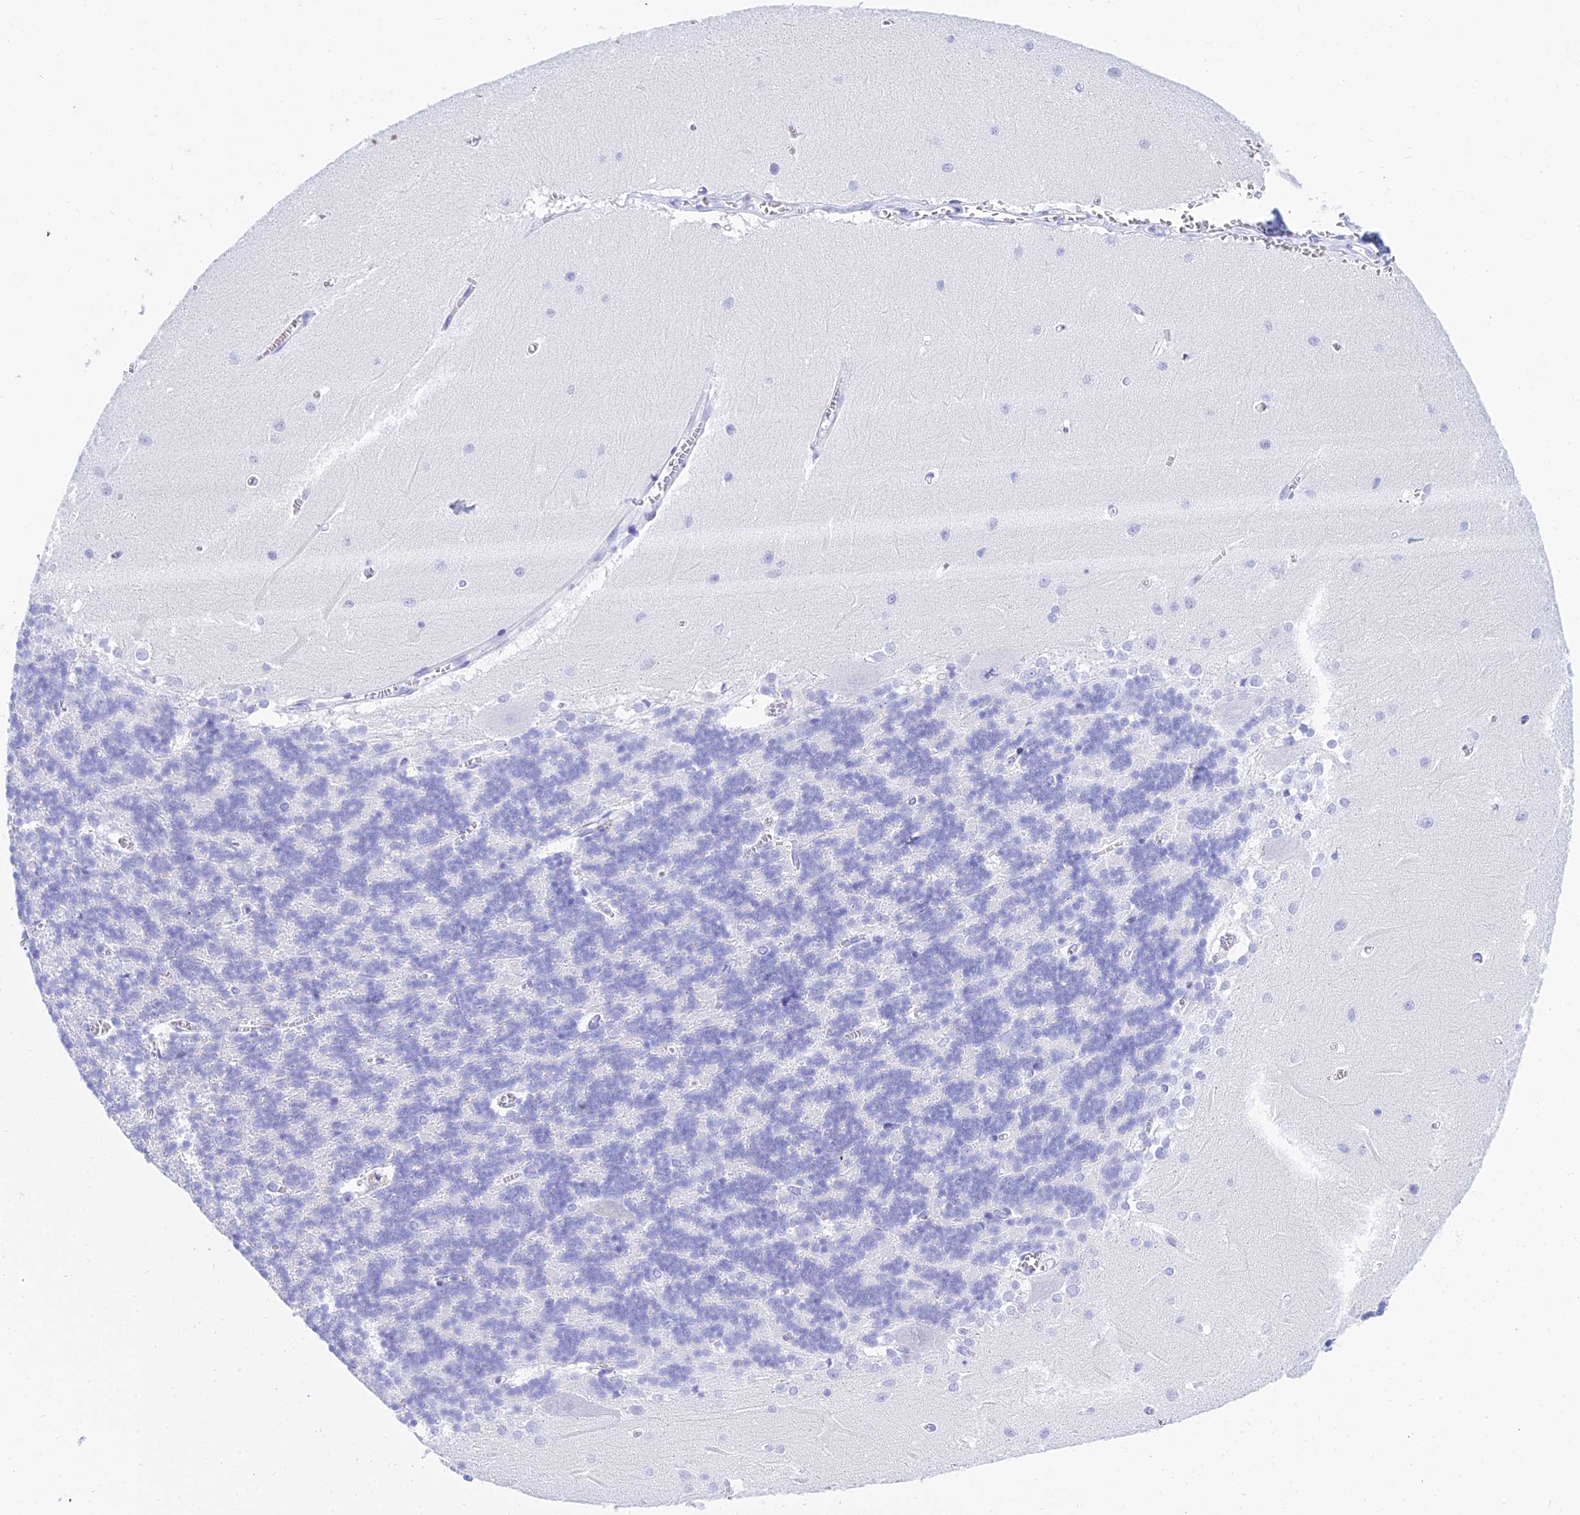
{"staining": {"intensity": "negative", "quantity": "none", "location": "none"}, "tissue": "cerebellum", "cell_type": "Cells in granular layer", "image_type": "normal", "snomed": [{"axis": "morphology", "description": "Normal tissue, NOS"}, {"axis": "topography", "description": "Cerebellum"}], "caption": "A high-resolution micrograph shows IHC staining of benign cerebellum, which demonstrates no significant positivity in cells in granular layer. (Brightfield microscopy of DAB IHC at high magnification).", "gene": "PATE4", "patient": {"sex": "male", "age": 37}}